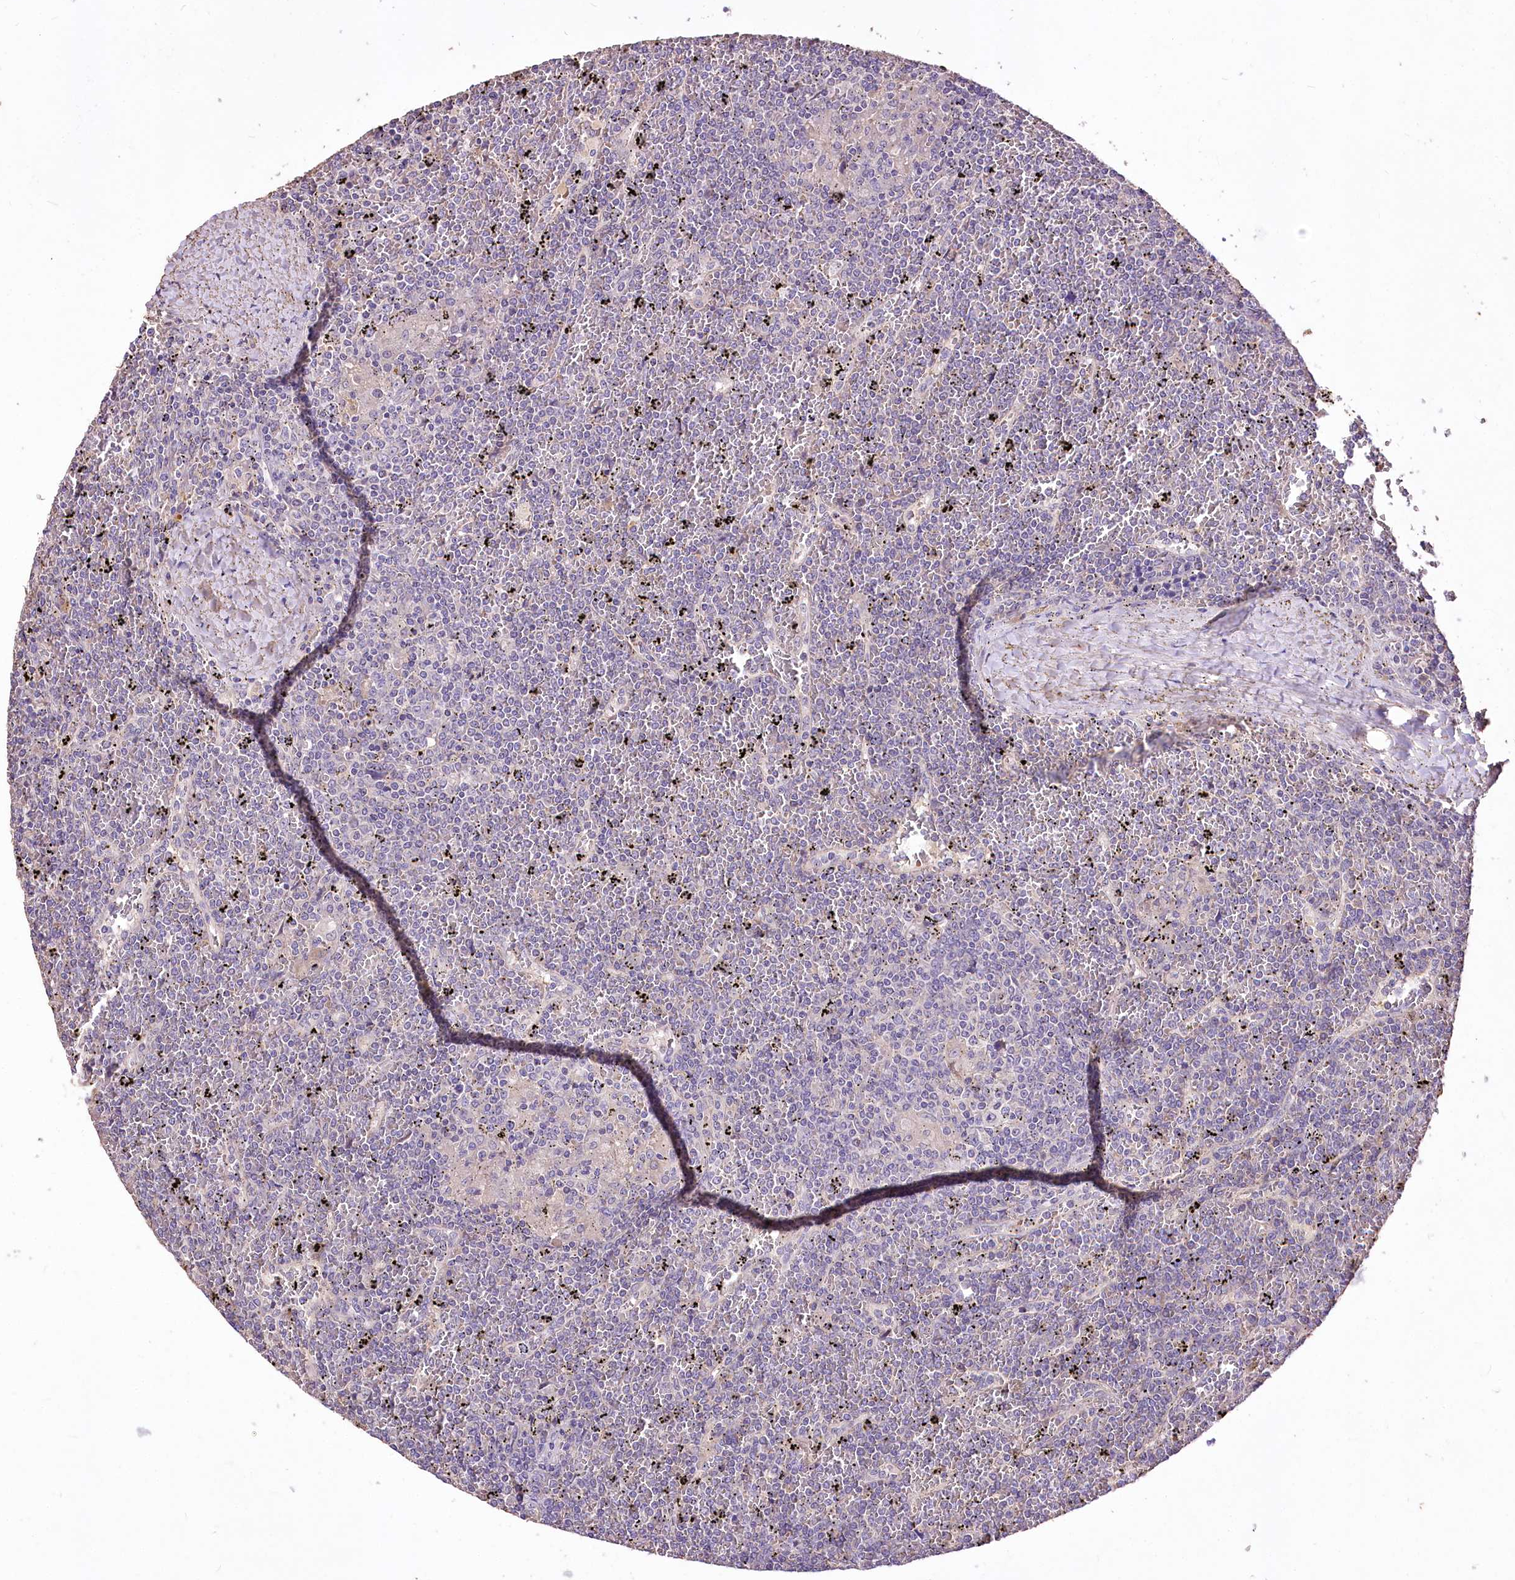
{"staining": {"intensity": "negative", "quantity": "none", "location": "none"}, "tissue": "lymphoma", "cell_type": "Tumor cells", "image_type": "cancer", "snomed": [{"axis": "morphology", "description": "Malignant lymphoma, non-Hodgkin's type, Low grade"}, {"axis": "topography", "description": "Spleen"}], "caption": "High magnification brightfield microscopy of low-grade malignant lymphoma, non-Hodgkin's type stained with DAB (brown) and counterstained with hematoxylin (blue): tumor cells show no significant positivity.", "gene": "PCYOX1L", "patient": {"sex": "female", "age": 19}}